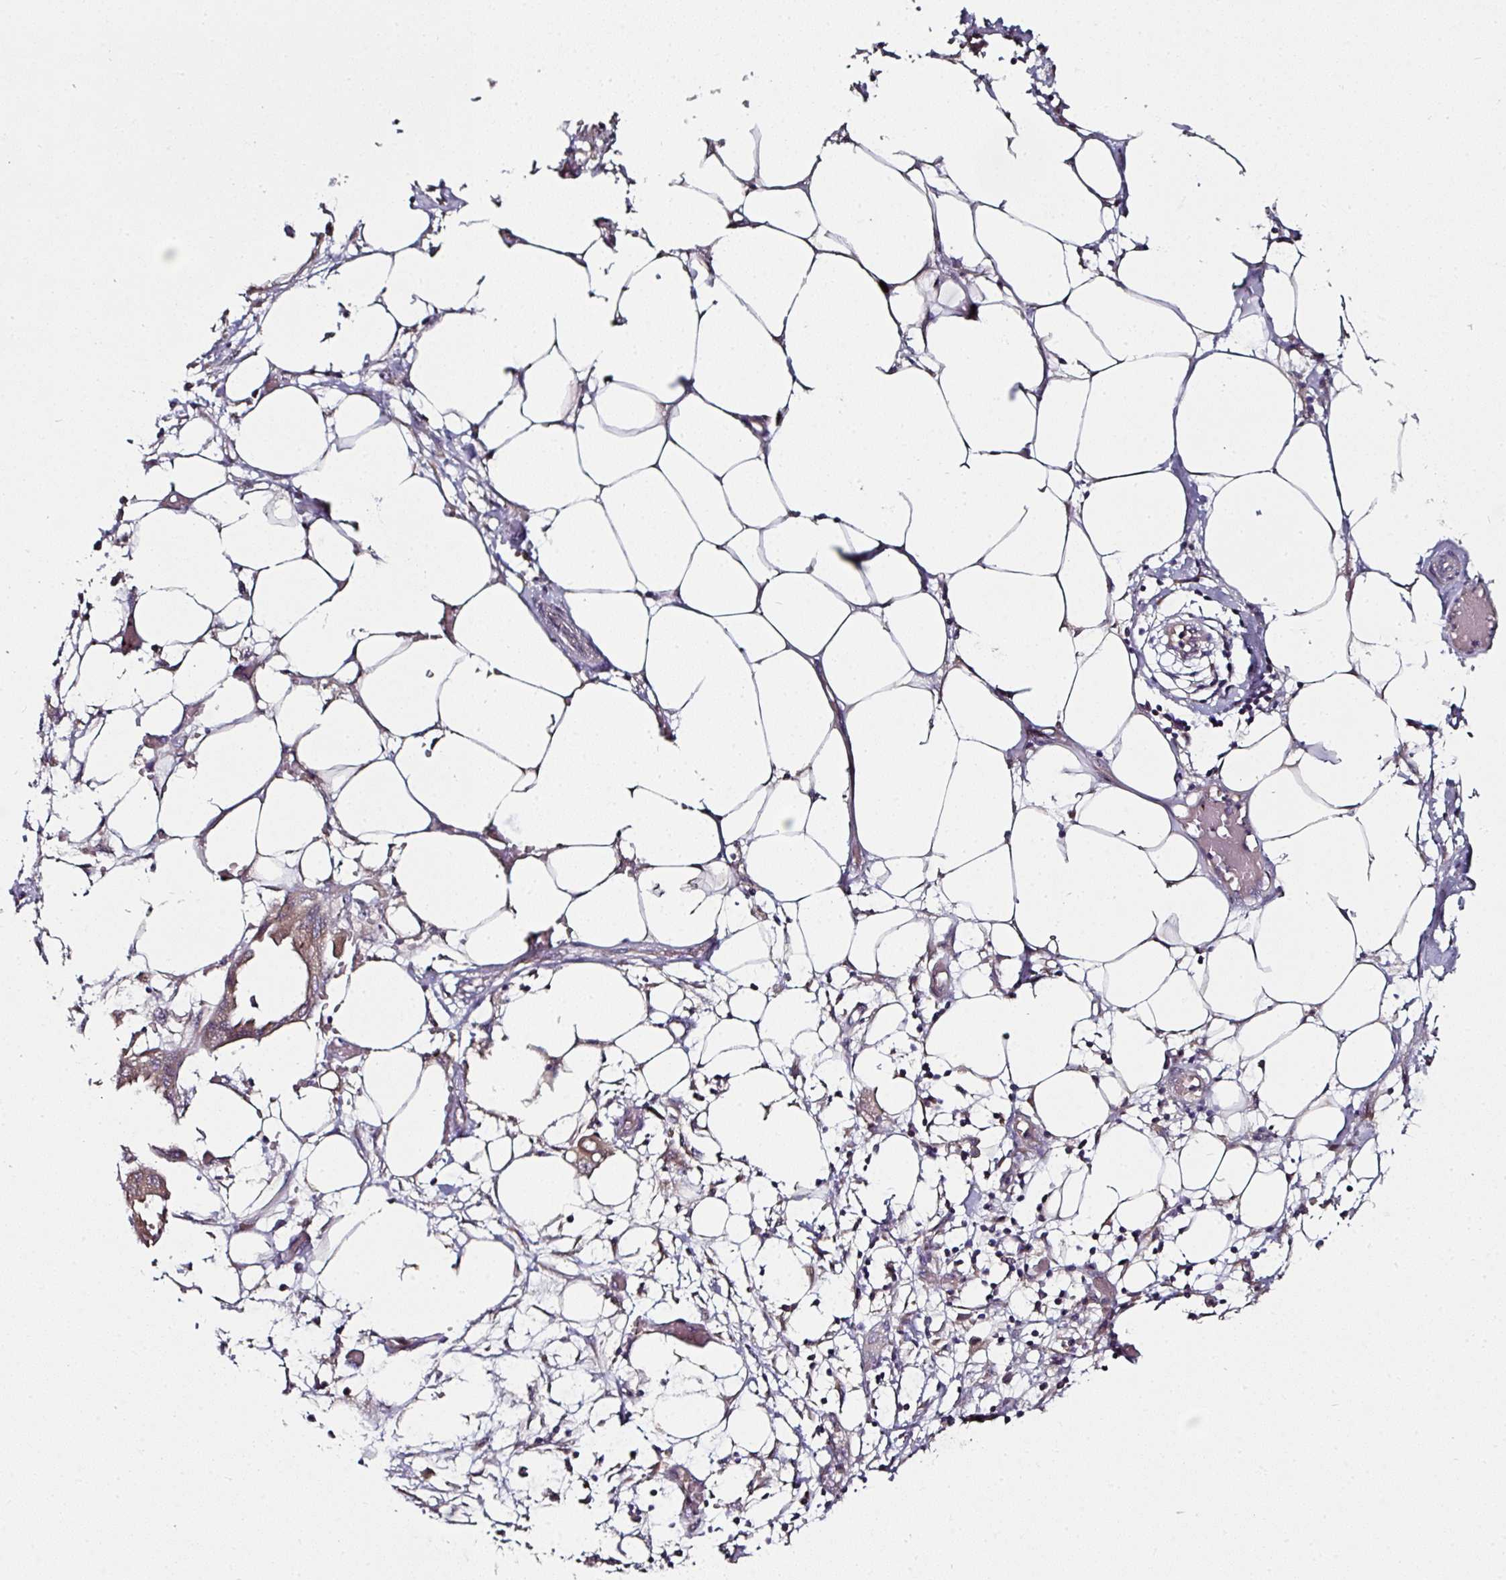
{"staining": {"intensity": "weak", "quantity": "25%-75%", "location": "cytoplasmic/membranous"}, "tissue": "endometrial cancer", "cell_type": "Tumor cells", "image_type": "cancer", "snomed": [{"axis": "morphology", "description": "Adenocarcinoma, NOS"}, {"axis": "morphology", "description": "Adenocarcinoma, metastatic, NOS"}, {"axis": "topography", "description": "Adipose tissue"}, {"axis": "topography", "description": "Endometrium"}], "caption": "High-magnification brightfield microscopy of adenocarcinoma (endometrial) stained with DAB (brown) and counterstained with hematoxylin (blue). tumor cells exhibit weak cytoplasmic/membranous positivity is identified in approximately25%-75% of cells.", "gene": "CTDSP2", "patient": {"sex": "female", "age": 67}}